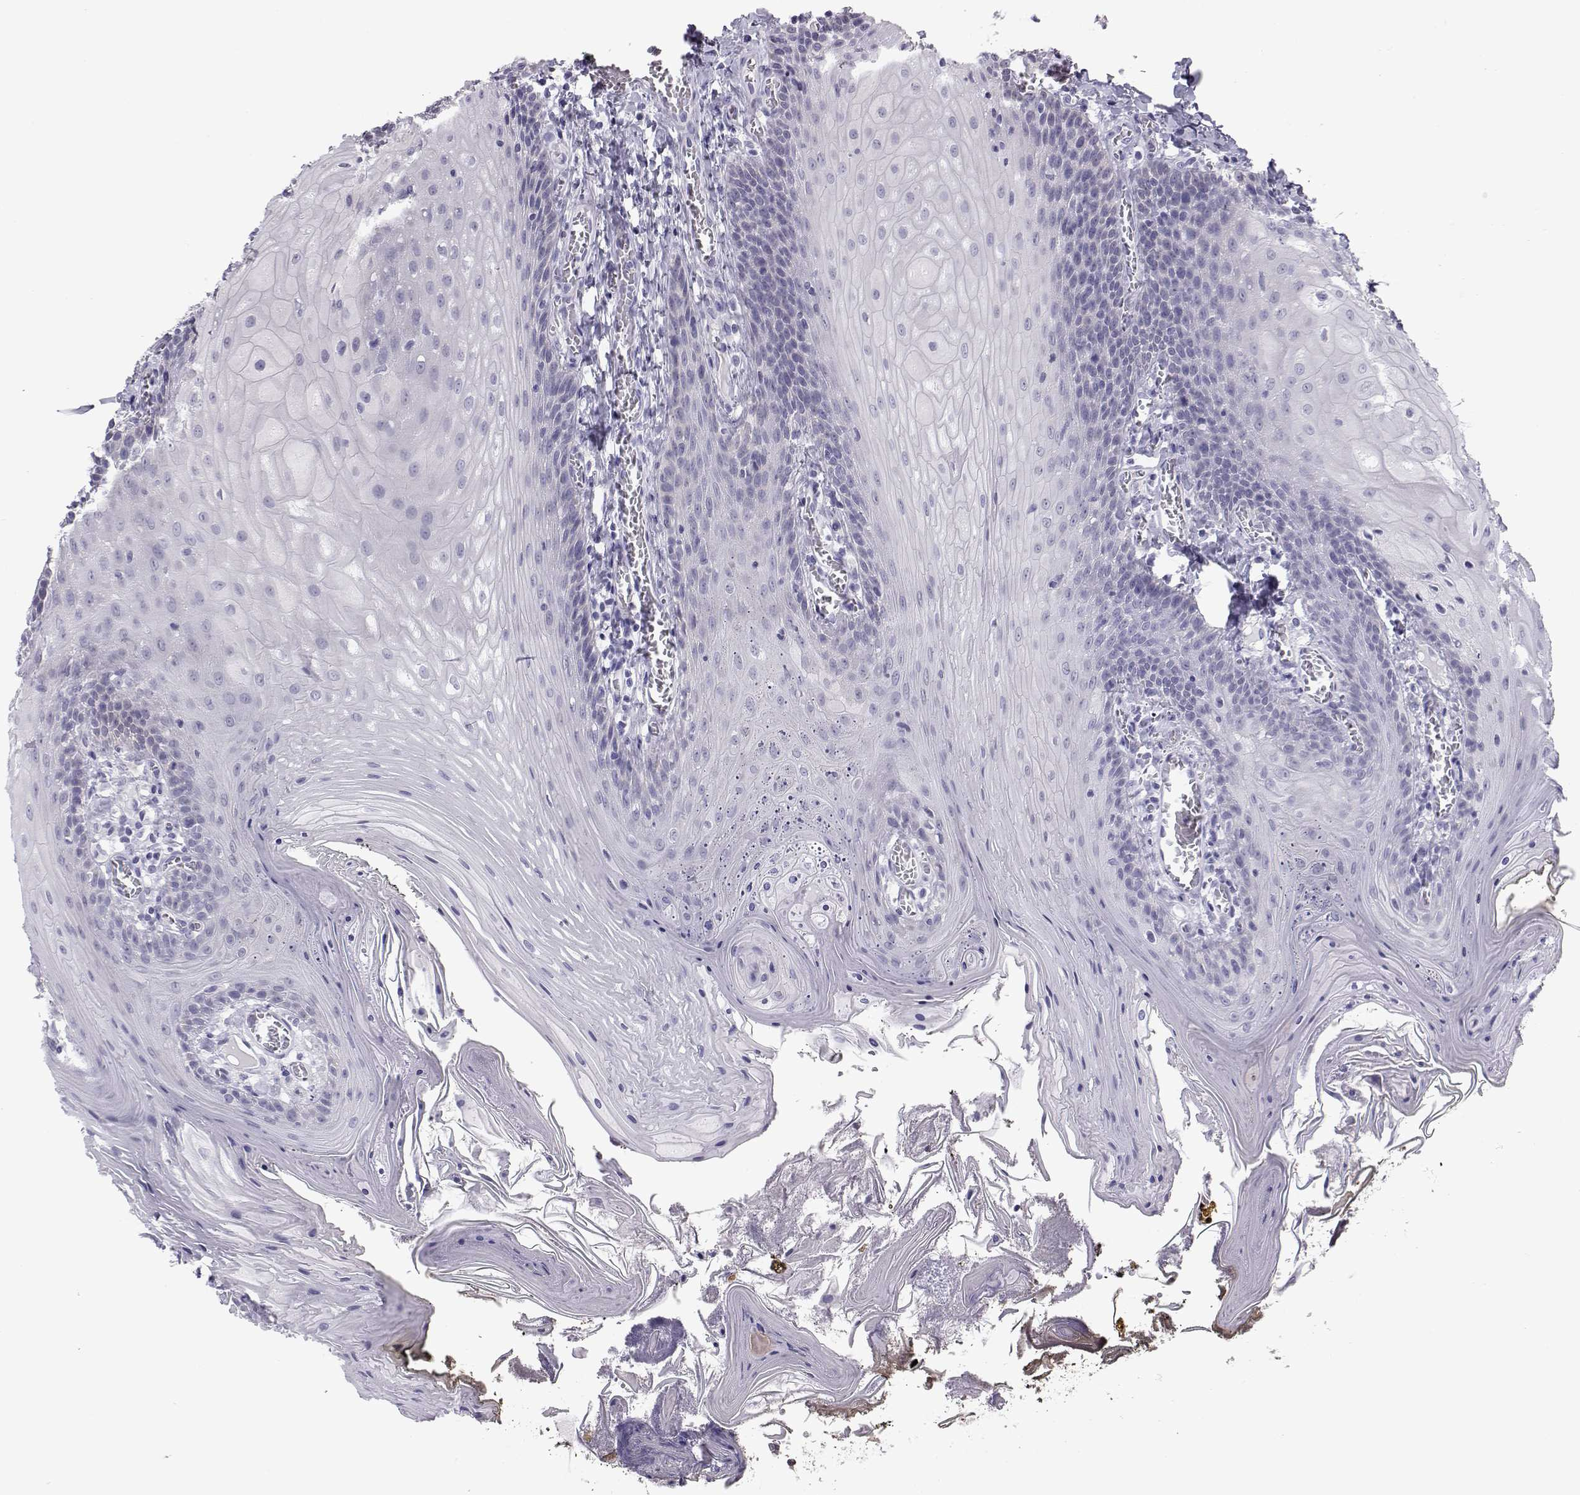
{"staining": {"intensity": "negative", "quantity": "none", "location": "none"}, "tissue": "oral mucosa", "cell_type": "Squamous epithelial cells", "image_type": "normal", "snomed": [{"axis": "morphology", "description": "Normal tissue, NOS"}, {"axis": "topography", "description": "Oral tissue"}], "caption": "This is a histopathology image of IHC staining of unremarkable oral mucosa, which shows no staining in squamous epithelial cells. Nuclei are stained in blue.", "gene": "KCNMB4", "patient": {"sex": "male", "age": 9}}